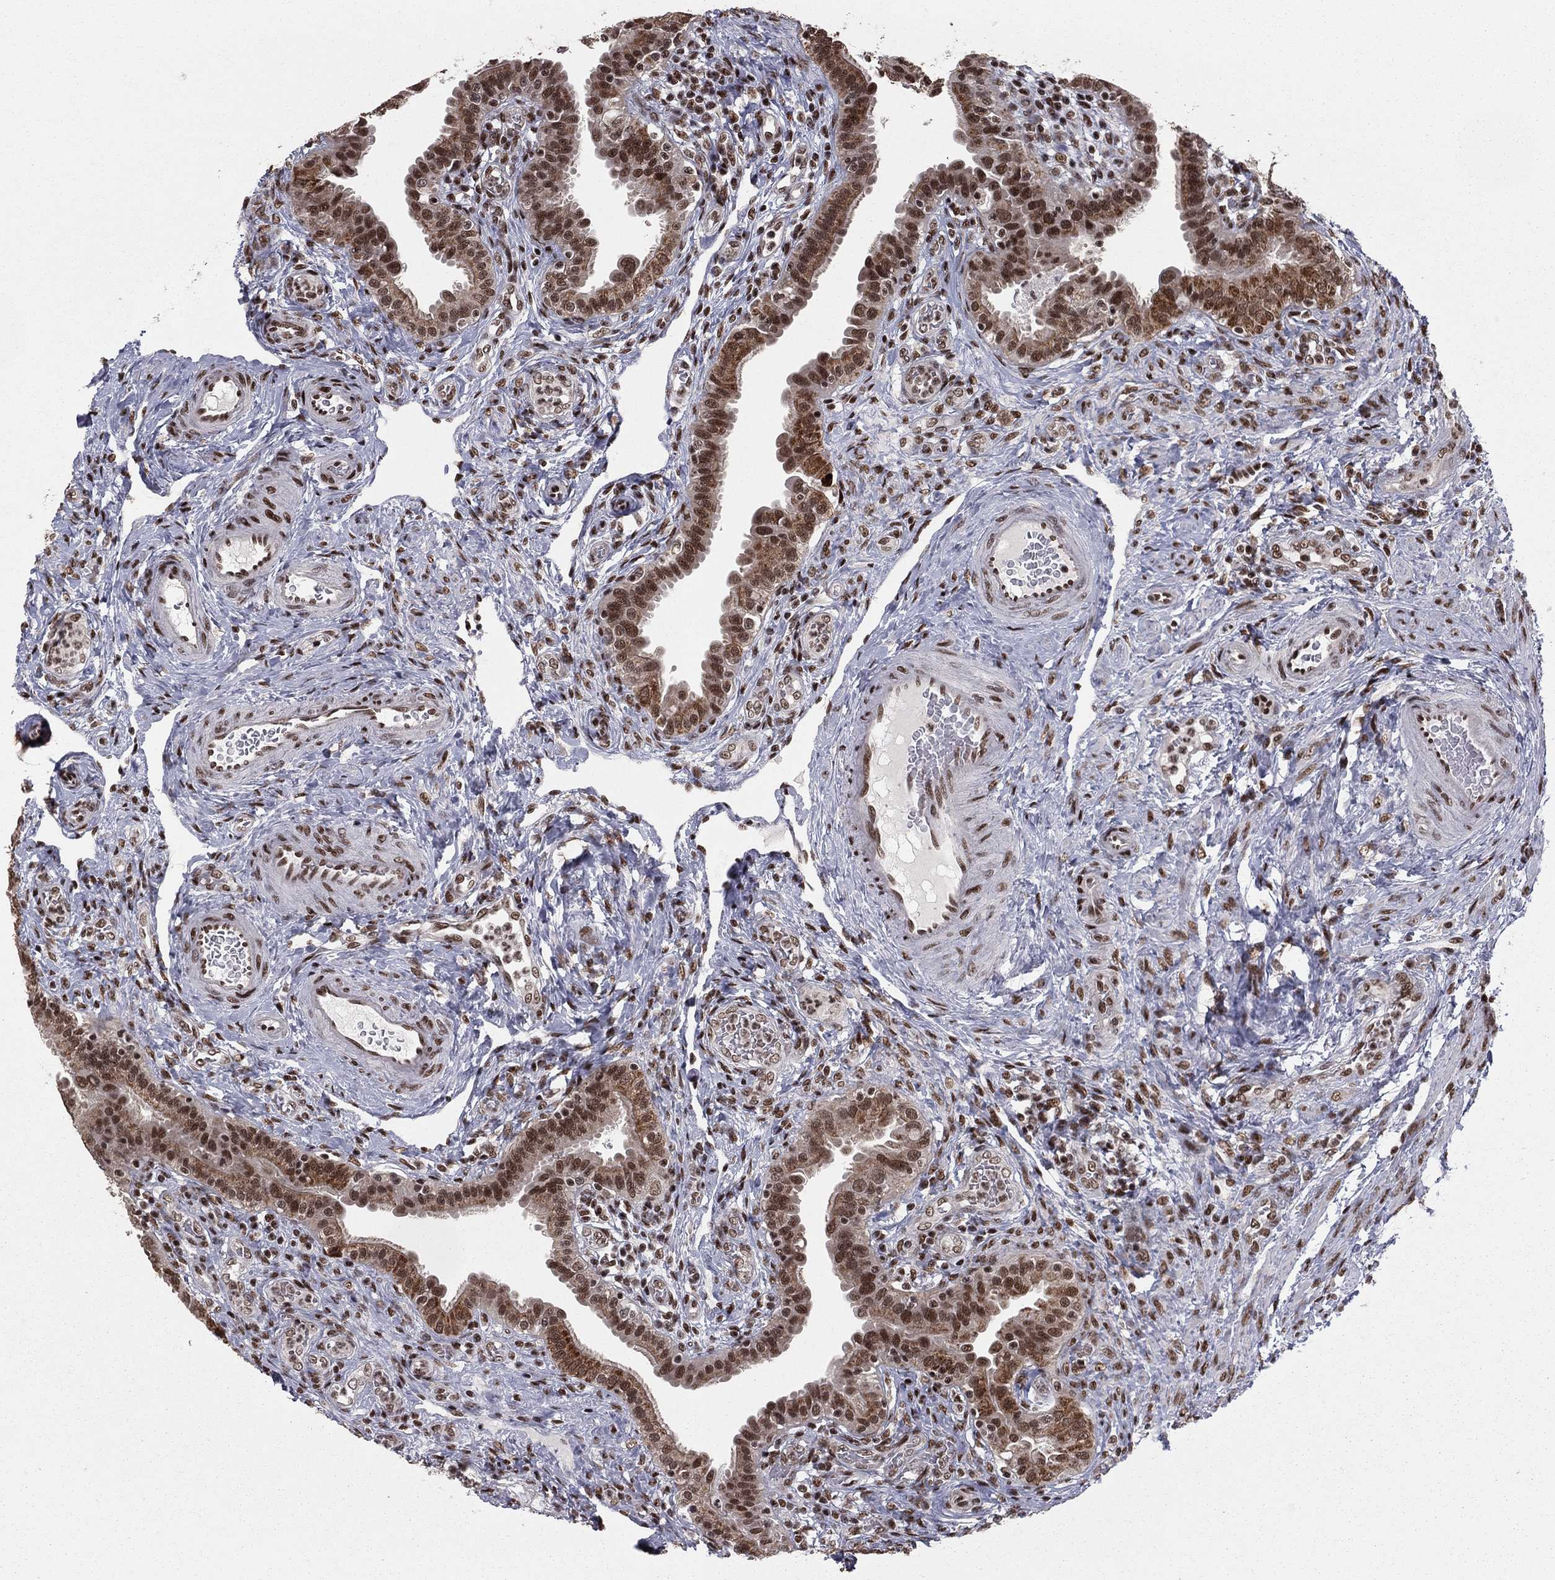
{"staining": {"intensity": "strong", "quantity": ">75%", "location": "nuclear"}, "tissue": "fallopian tube", "cell_type": "Glandular cells", "image_type": "normal", "snomed": [{"axis": "morphology", "description": "Normal tissue, NOS"}, {"axis": "topography", "description": "Fallopian tube"}], "caption": "Approximately >75% of glandular cells in normal fallopian tube demonstrate strong nuclear protein staining as visualized by brown immunohistochemical staining.", "gene": "NFYB", "patient": {"sex": "female", "age": 41}}